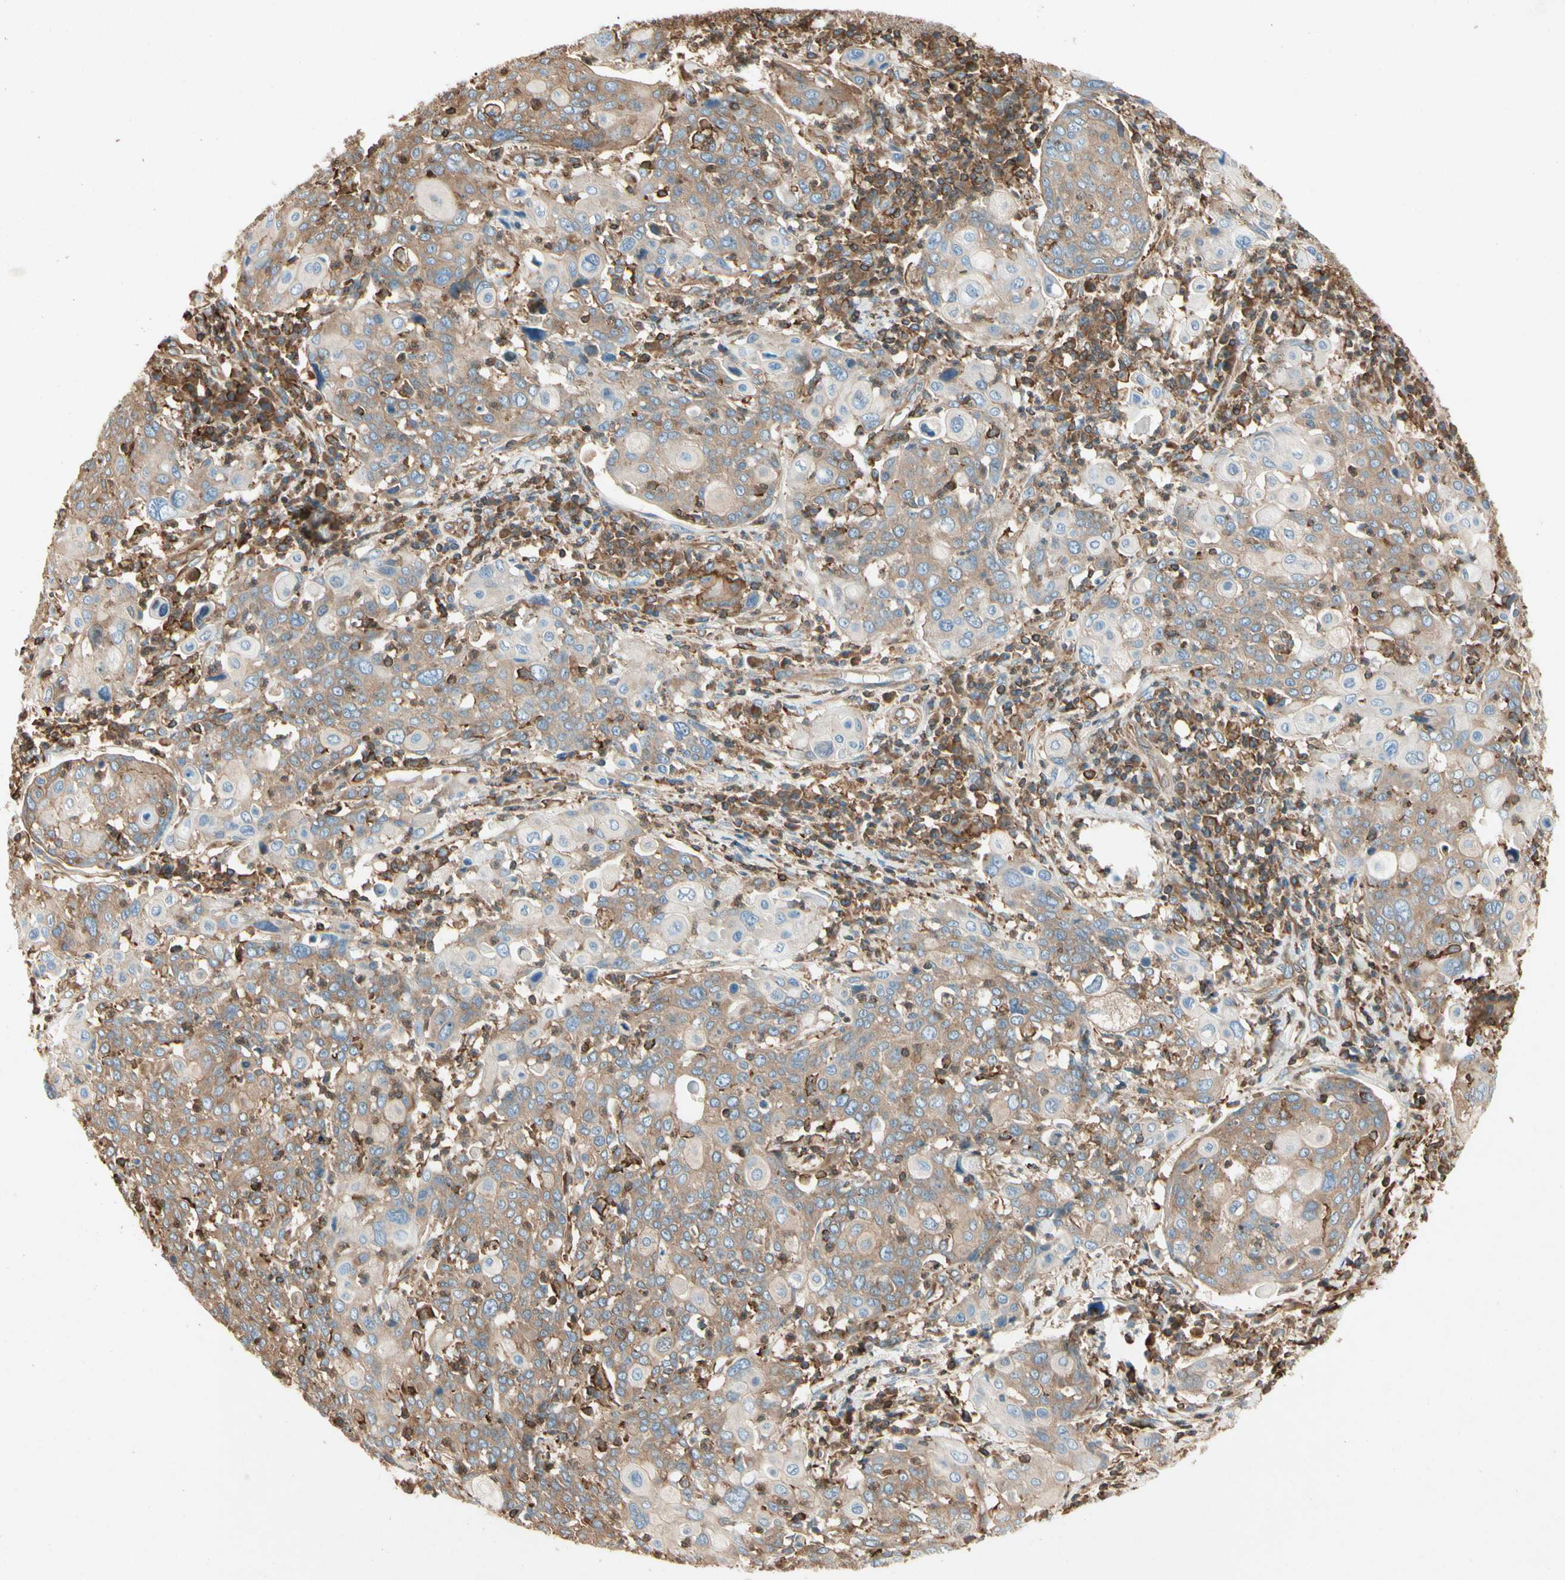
{"staining": {"intensity": "moderate", "quantity": ">75%", "location": "cytoplasmic/membranous"}, "tissue": "cervical cancer", "cell_type": "Tumor cells", "image_type": "cancer", "snomed": [{"axis": "morphology", "description": "Squamous cell carcinoma, NOS"}, {"axis": "topography", "description": "Cervix"}], "caption": "This photomicrograph shows immunohistochemistry (IHC) staining of cervical cancer (squamous cell carcinoma), with medium moderate cytoplasmic/membranous staining in about >75% of tumor cells.", "gene": "ARPC2", "patient": {"sex": "female", "age": 40}}